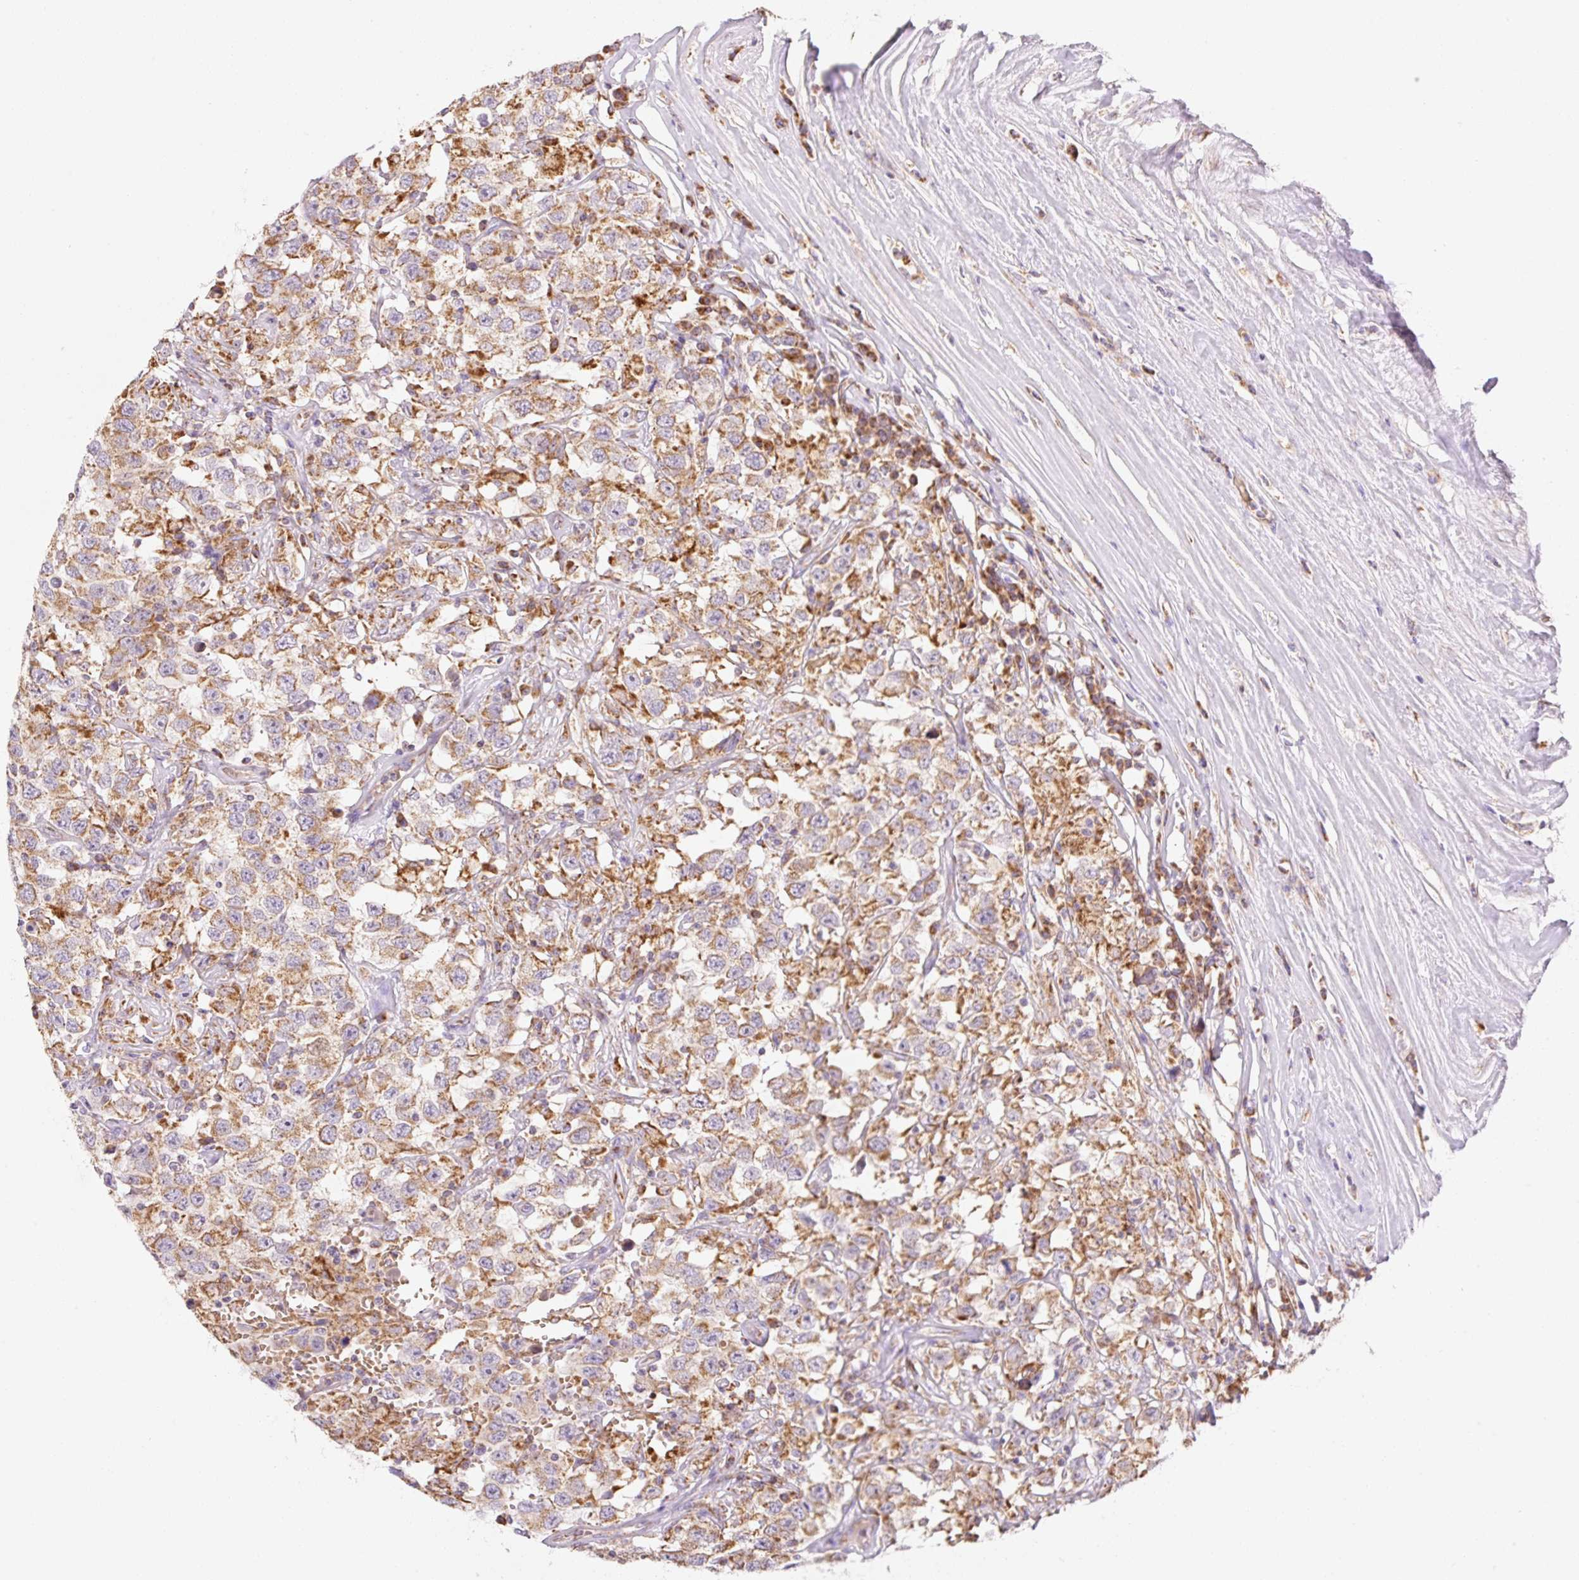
{"staining": {"intensity": "moderate", "quantity": ">75%", "location": "cytoplasmic/membranous"}, "tissue": "testis cancer", "cell_type": "Tumor cells", "image_type": "cancer", "snomed": [{"axis": "morphology", "description": "Seminoma, NOS"}, {"axis": "topography", "description": "Testis"}], "caption": "Moderate cytoplasmic/membranous expression for a protein is seen in about >75% of tumor cells of seminoma (testis) using immunohistochemistry (IHC).", "gene": "GOSR2", "patient": {"sex": "male", "age": 41}}